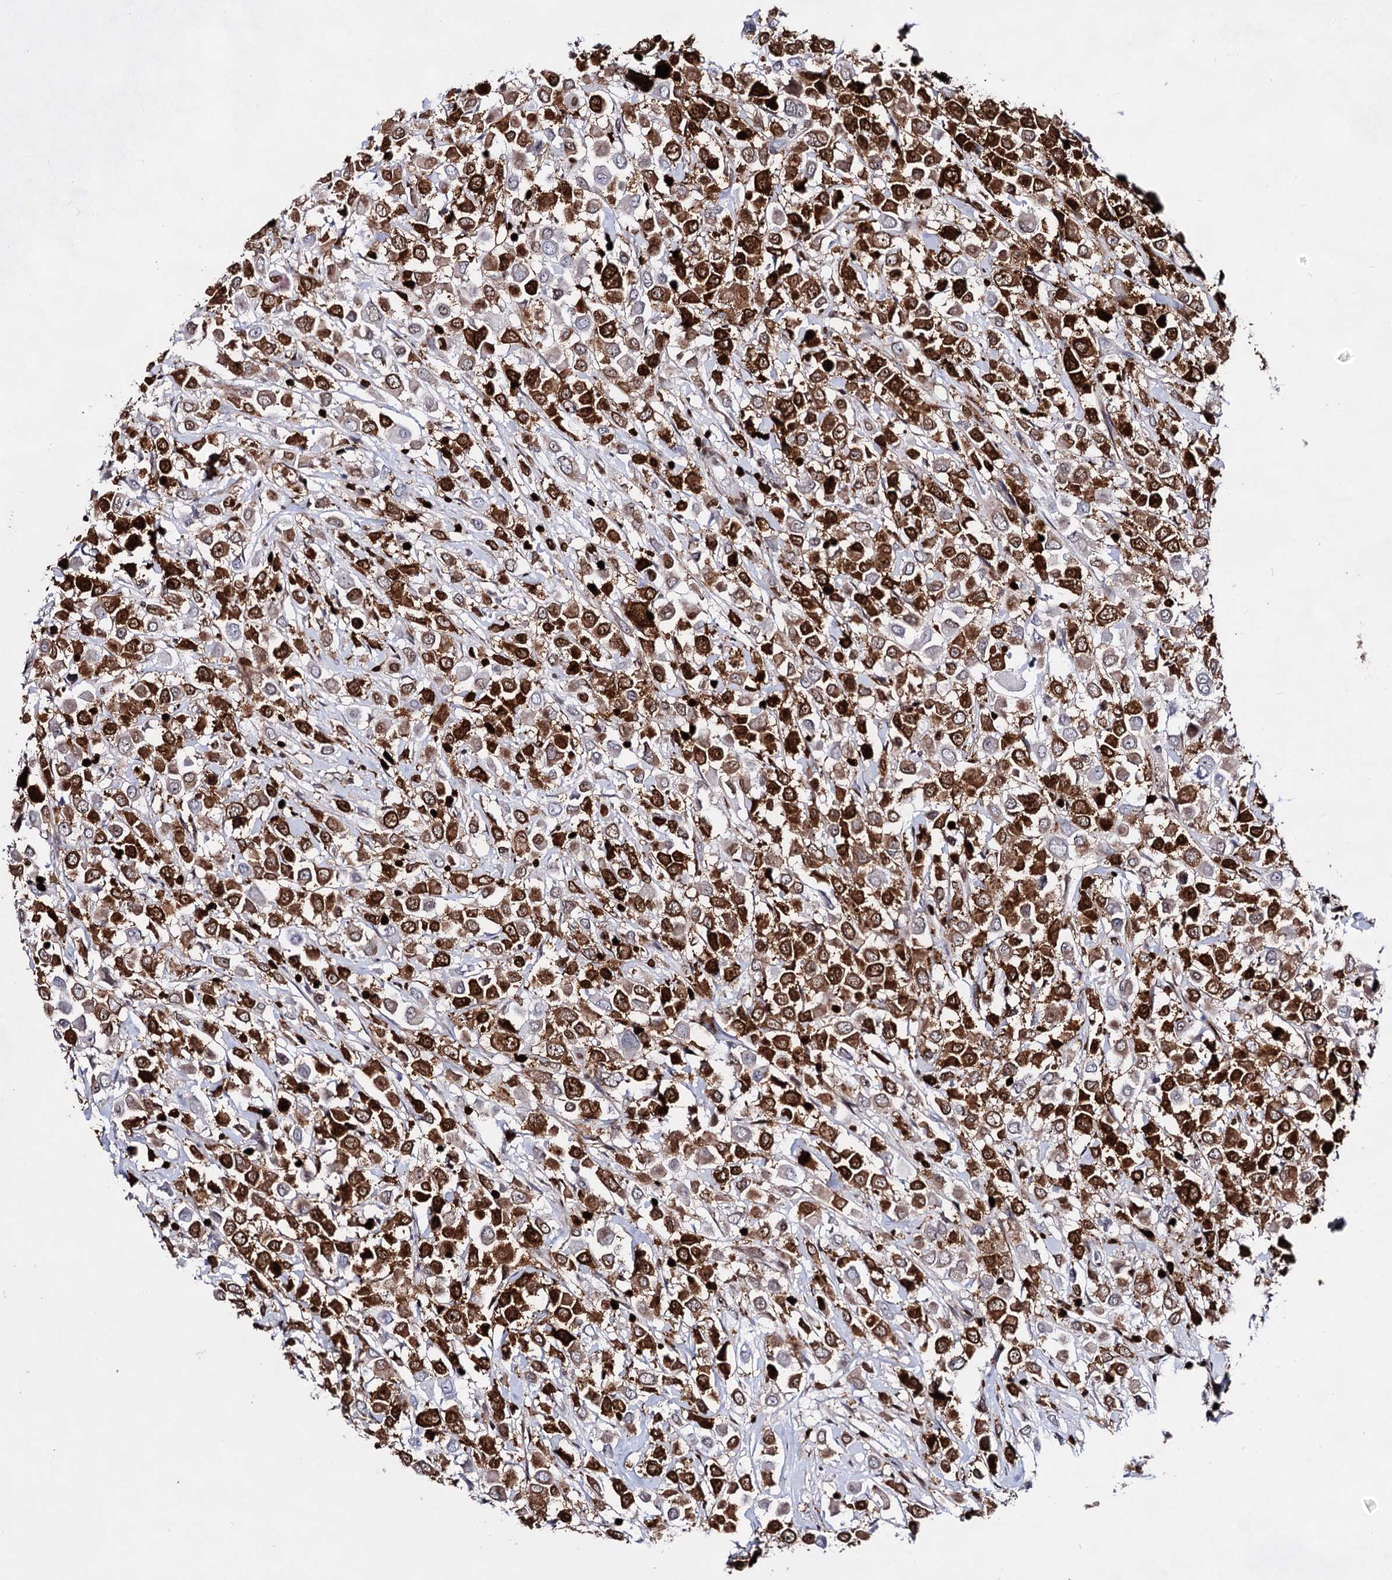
{"staining": {"intensity": "strong", "quantity": ">75%", "location": "nuclear"}, "tissue": "breast cancer", "cell_type": "Tumor cells", "image_type": "cancer", "snomed": [{"axis": "morphology", "description": "Duct carcinoma"}, {"axis": "topography", "description": "Breast"}], "caption": "DAB immunohistochemical staining of breast cancer exhibits strong nuclear protein expression in about >75% of tumor cells. The protein of interest is stained brown, and the nuclei are stained in blue (DAB IHC with brightfield microscopy, high magnification).", "gene": "HMGB2", "patient": {"sex": "female", "age": 61}}